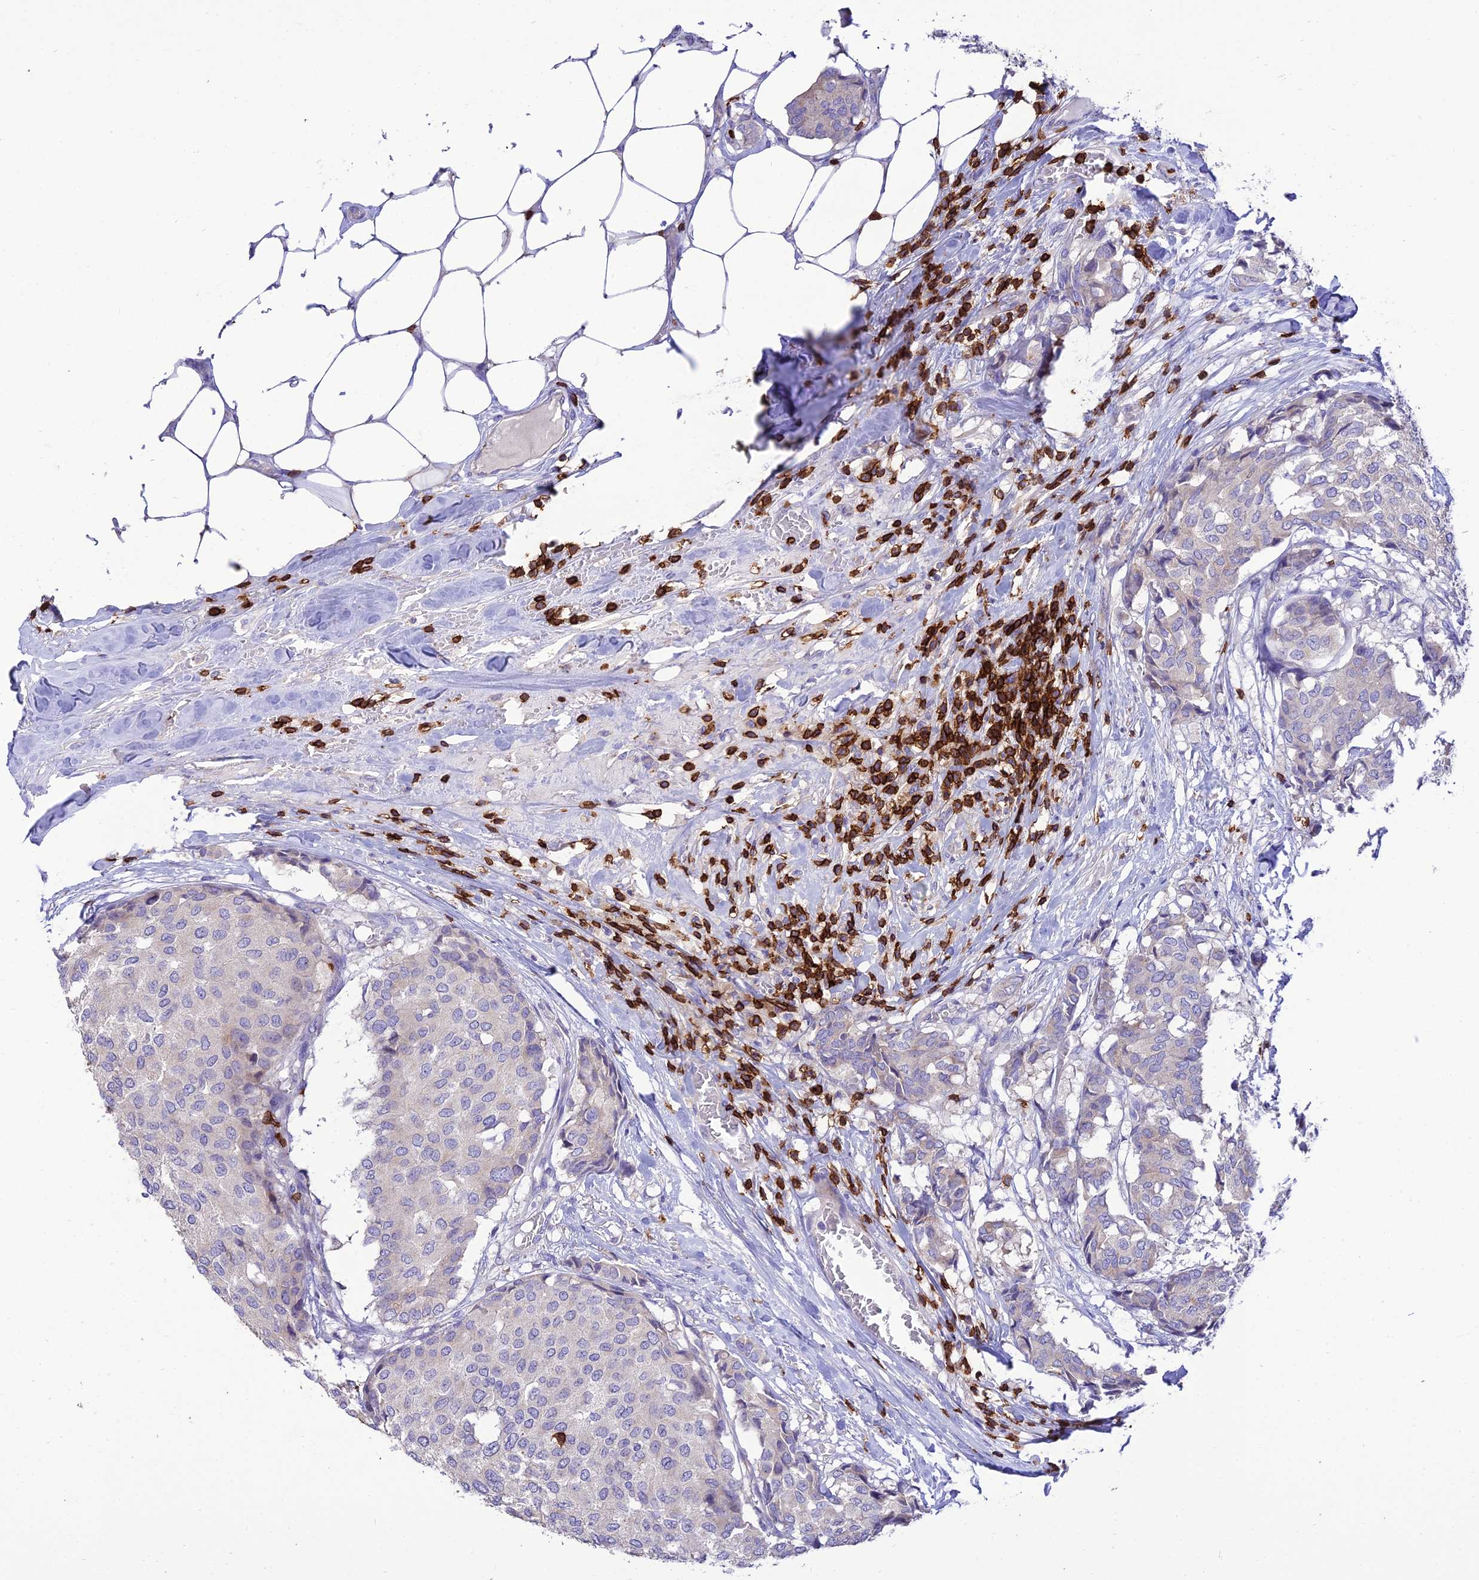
{"staining": {"intensity": "negative", "quantity": "none", "location": "none"}, "tissue": "breast cancer", "cell_type": "Tumor cells", "image_type": "cancer", "snomed": [{"axis": "morphology", "description": "Duct carcinoma"}, {"axis": "topography", "description": "Breast"}], "caption": "Tumor cells are negative for protein expression in human infiltrating ductal carcinoma (breast).", "gene": "PTPRCAP", "patient": {"sex": "female", "age": 75}}